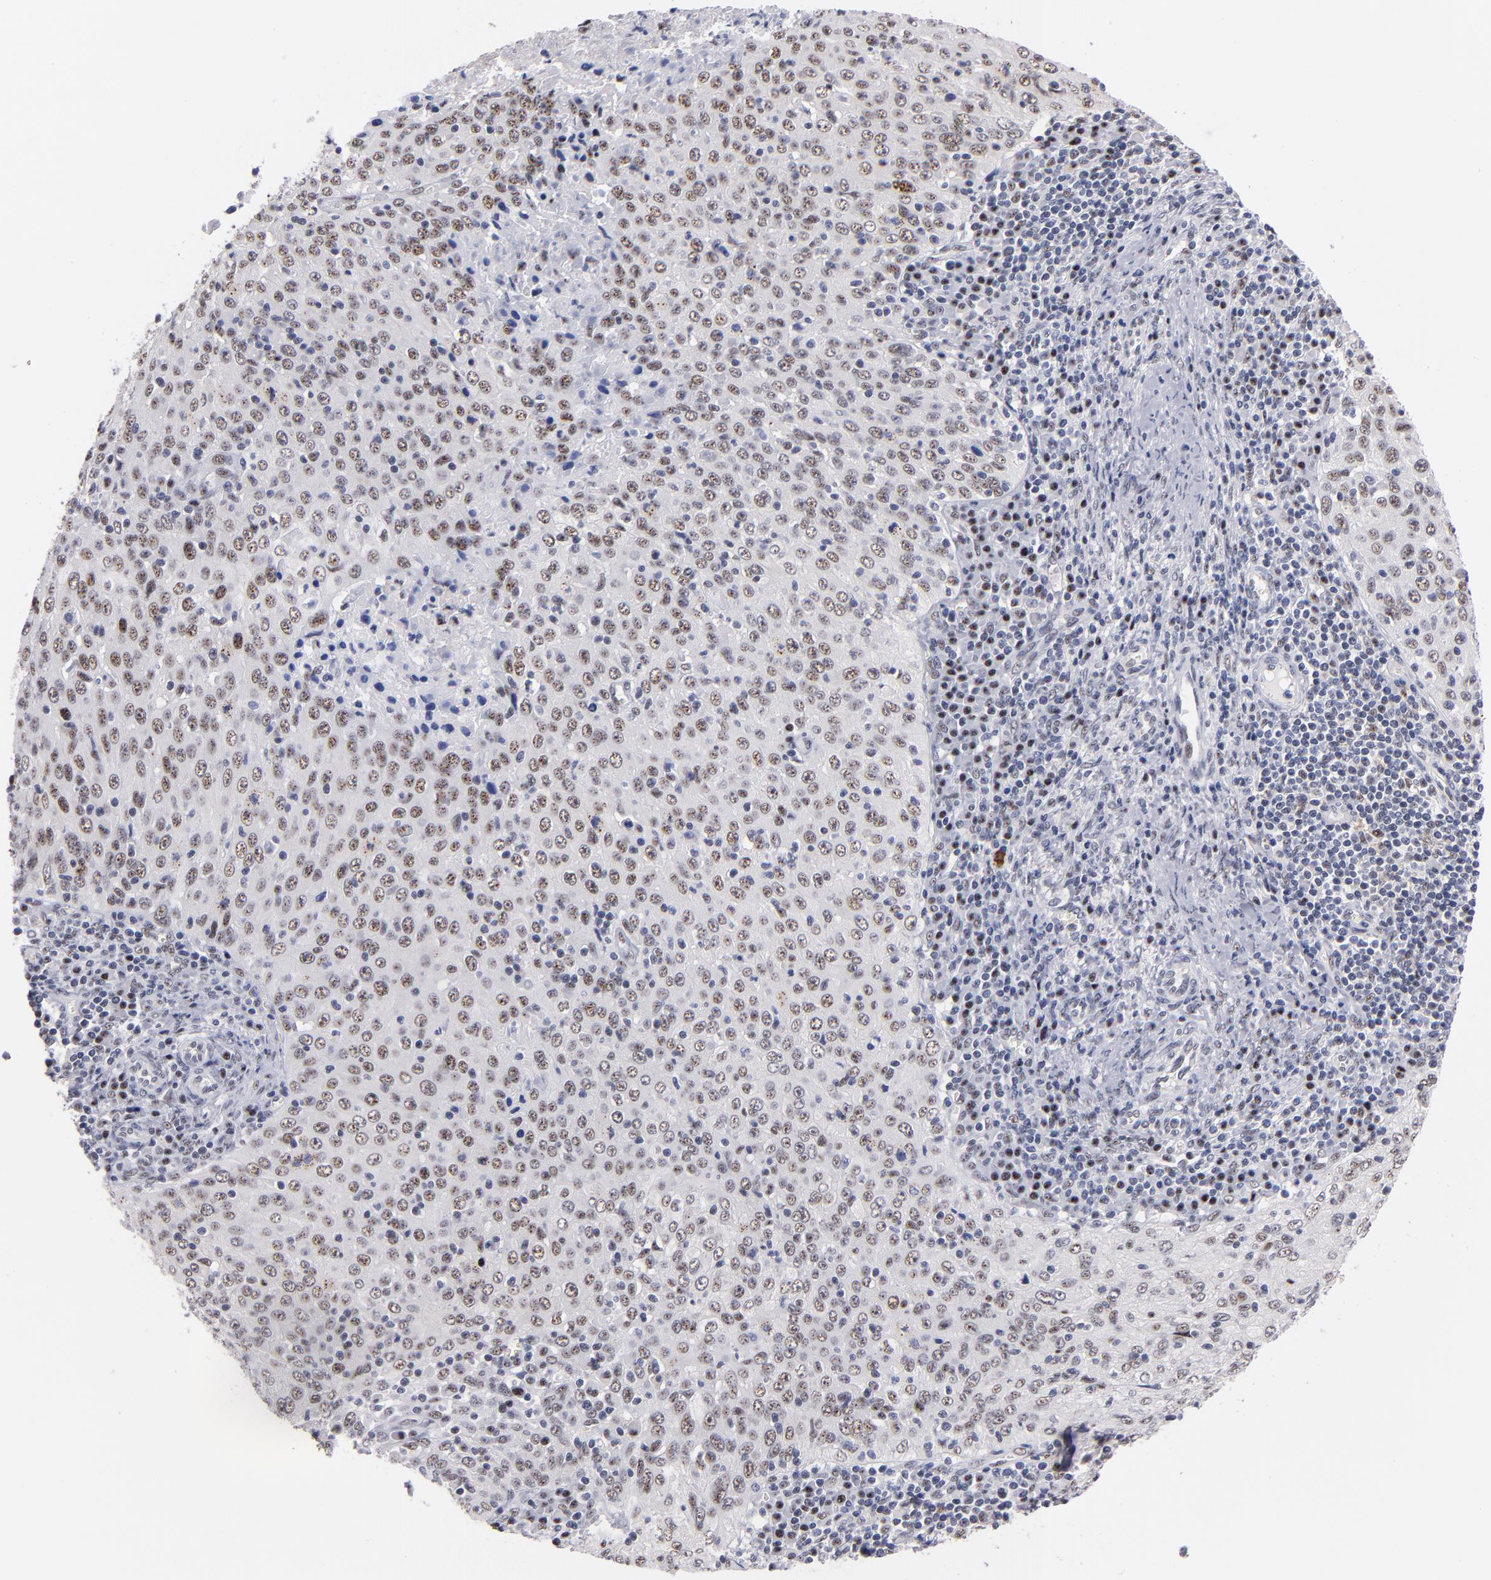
{"staining": {"intensity": "weak", "quantity": ">75%", "location": "nuclear"}, "tissue": "cervical cancer", "cell_type": "Tumor cells", "image_type": "cancer", "snomed": [{"axis": "morphology", "description": "Squamous cell carcinoma, NOS"}, {"axis": "topography", "description": "Cervix"}], "caption": "An image of cervical cancer stained for a protein shows weak nuclear brown staining in tumor cells.", "gene": "RAF1", "patient": {"sex": "female", "age": 27}}